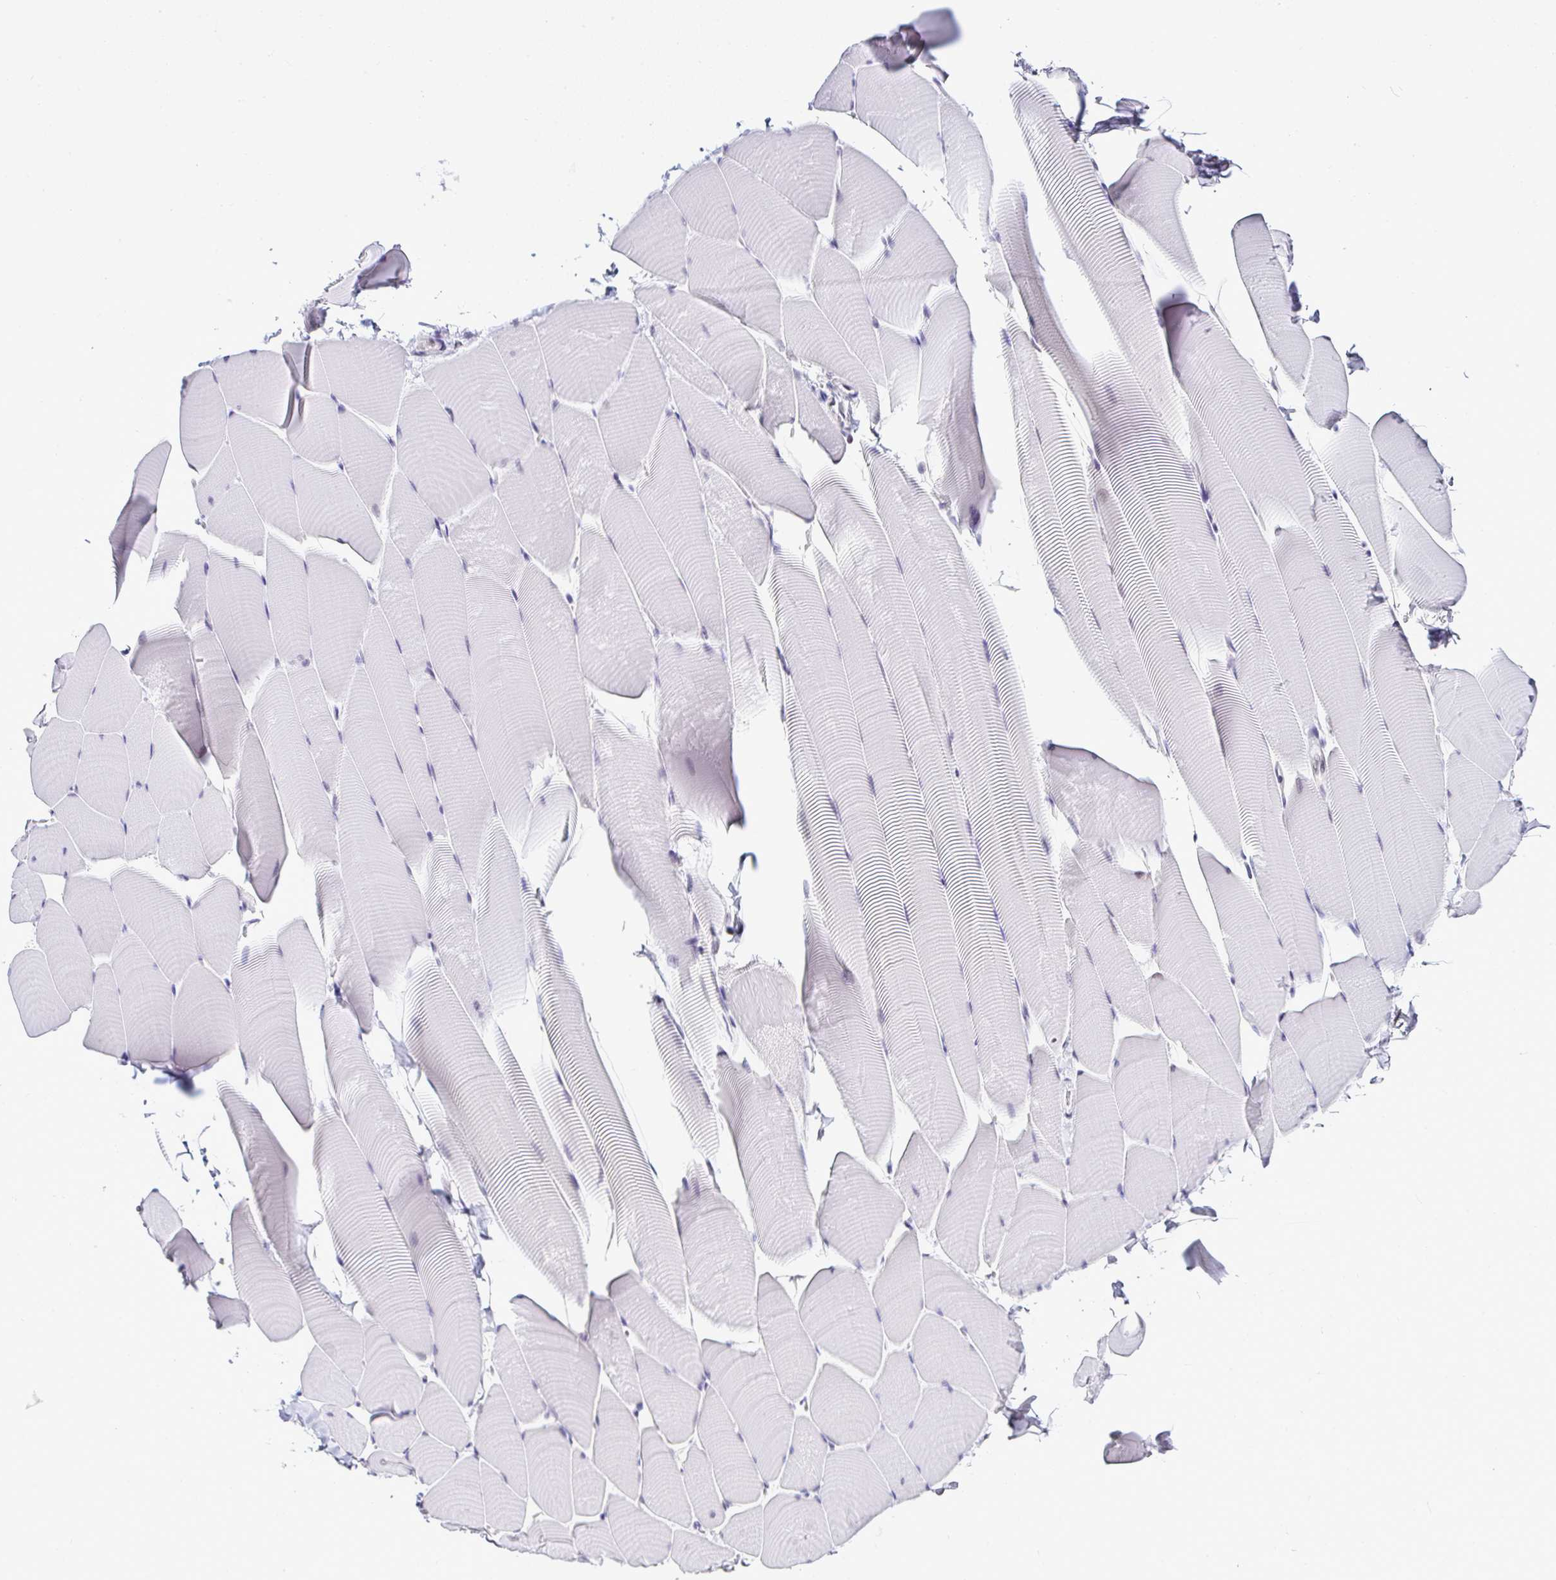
{"staining": {"intensity": "moderate", "quantity": "<25%", "location": "nuclear"}, "tissue": "skeletal muscle", "cell_type": "Myocytes", "image_type": "normal", "snomed": [{"axis": "morphology", "description": "Normal tissue, NOS"}, {"axis": "topography", "description": "Skeletal muscle"}], "caption": "Immunohistochemistry (IHC) histopathology image of benign skeletal muscle: skeletal muscle stained using IHC exhibits low levels of moderate protein expression localized specifically in the nuclear of myocytes, appearing as a nuclear brown color.", "gene": "DR1", "patient": {"sex": "male", "age": 25}}